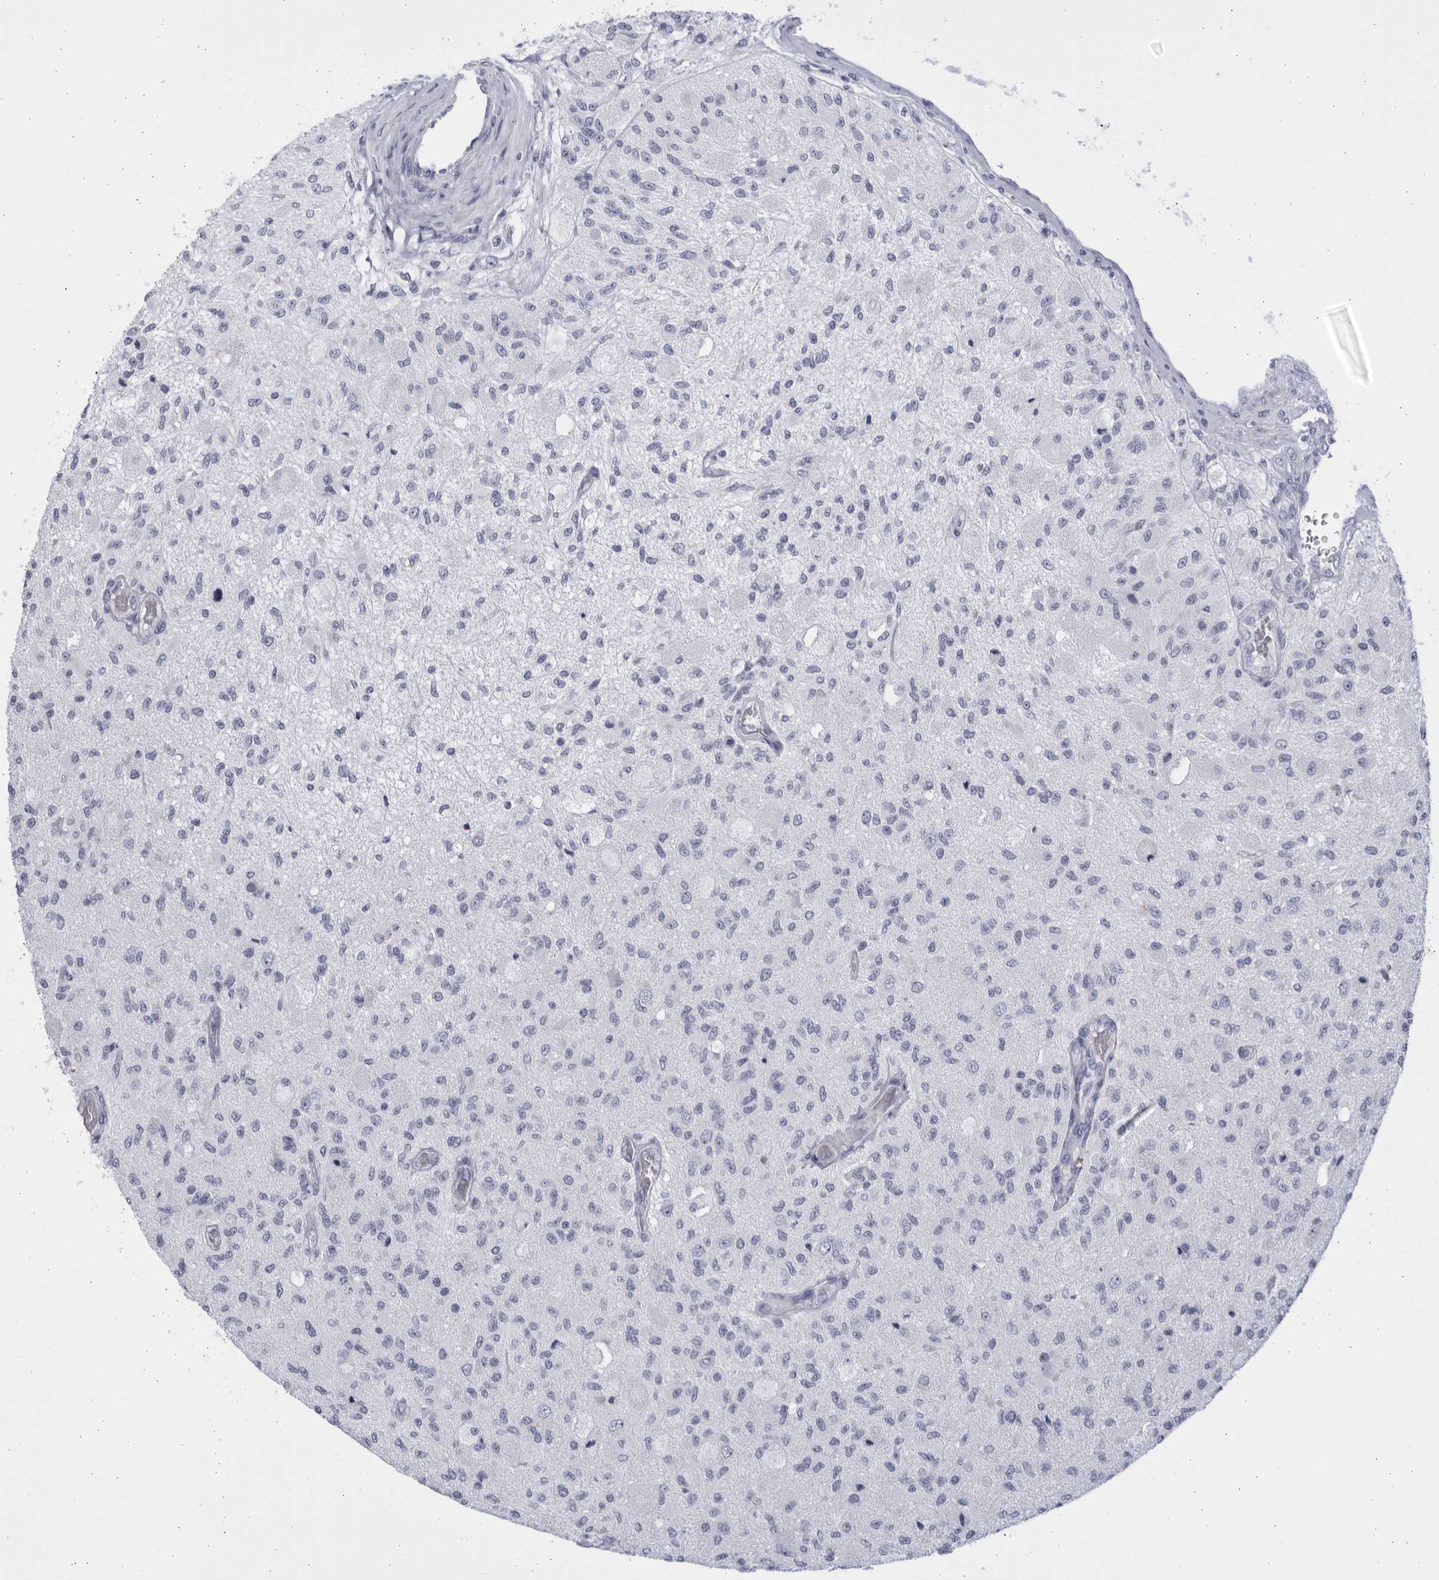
{"staining": {"intensity": "negative", "quantity": "none", "location": "none"}, "tissue": "glioma", "cell_type": "Tumor cells", "image_type": "cancer", "snomed": [{"axis": "morphology", "description": "Normal tissue, NOS"}, {"axis": "morphology", "description": "Glioma, malignant, High grade"}, {"axis": "topography", "description": "Cerebral cortex"}], "caption": "This is an immunohistochemistry micrograph of malignant glioma (high-grade). There is no positivity in tumor cells.", "gene": "CCDC181", "patient": {"sex": "male", "age": 77}}